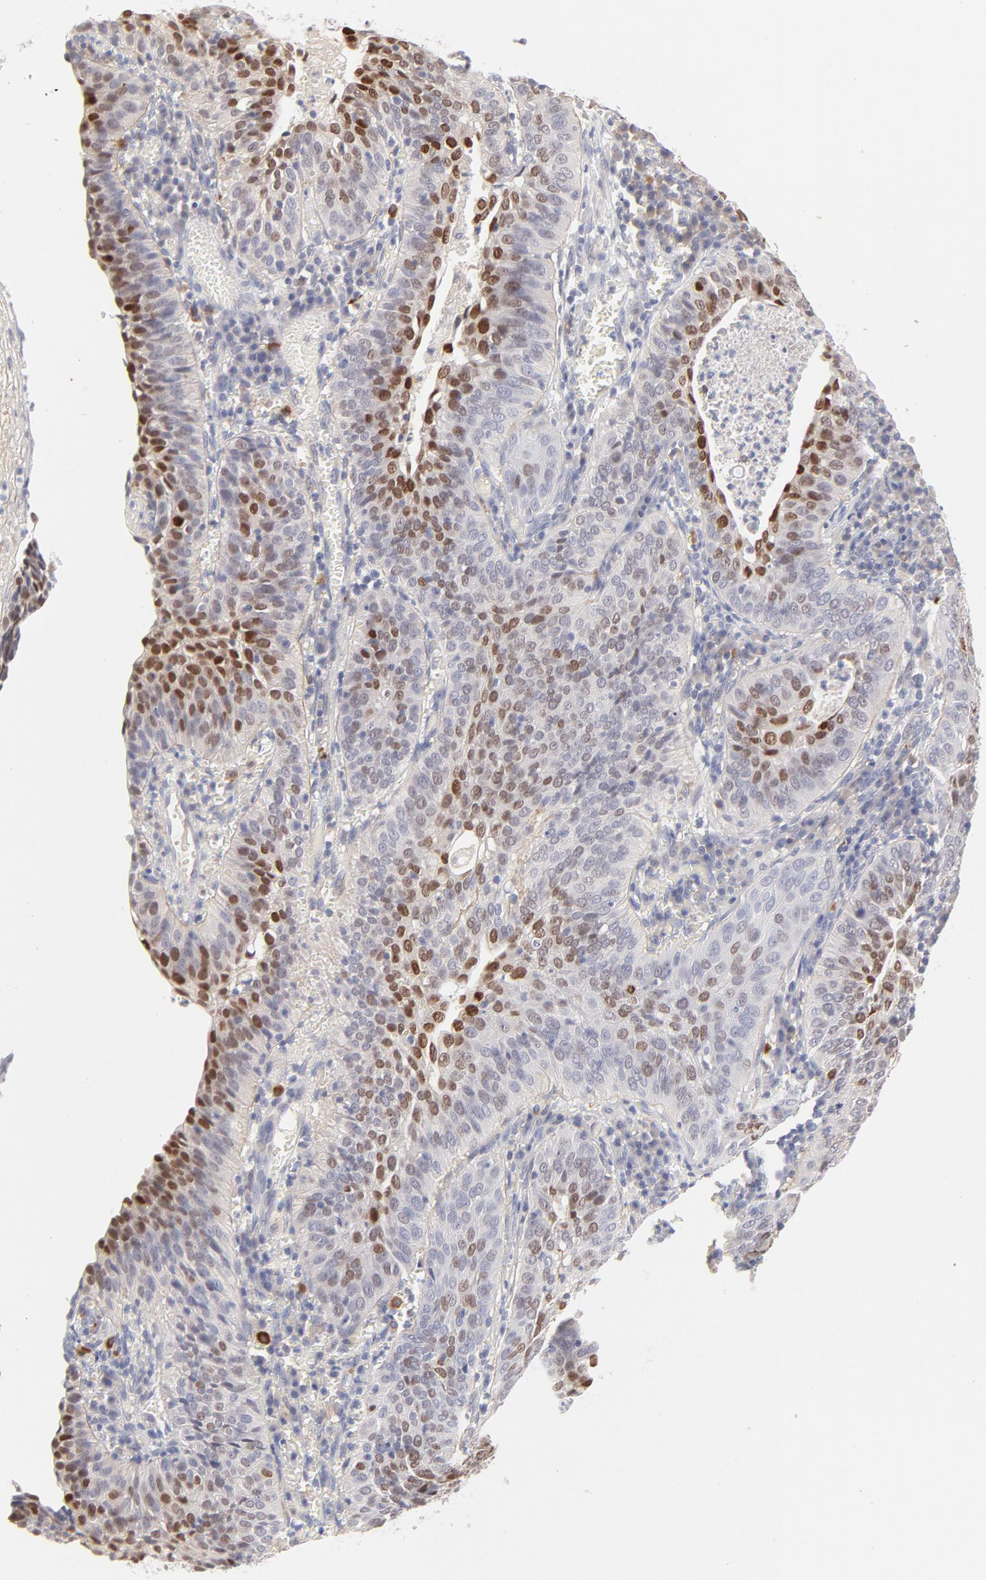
{"staining": {"intensity": "moderate", "quantity": "25%-75%", "location": "nuclear"}, "tissue": "cervical cancer", "cell_type": "Tumor cells", "image_type": "cancer", "snomed": [{"axis": "morphology", "description": "Squamous cell carcinoma, NOS"}, {"axis": "topography", "description": "Cervix"}], "caption": "Moderate nuclear staining is identified in about 25%-75% of tumor cells in squamous cell carcinoma (cervical). The staining was performed using DAB (3,3'-diaminobenzidine), with brown indicating positive protein expression. Nuclei are stained blue with hematoxylin.", "gene": "ELF3", "patient": {"sex": "female", "age": 39}}